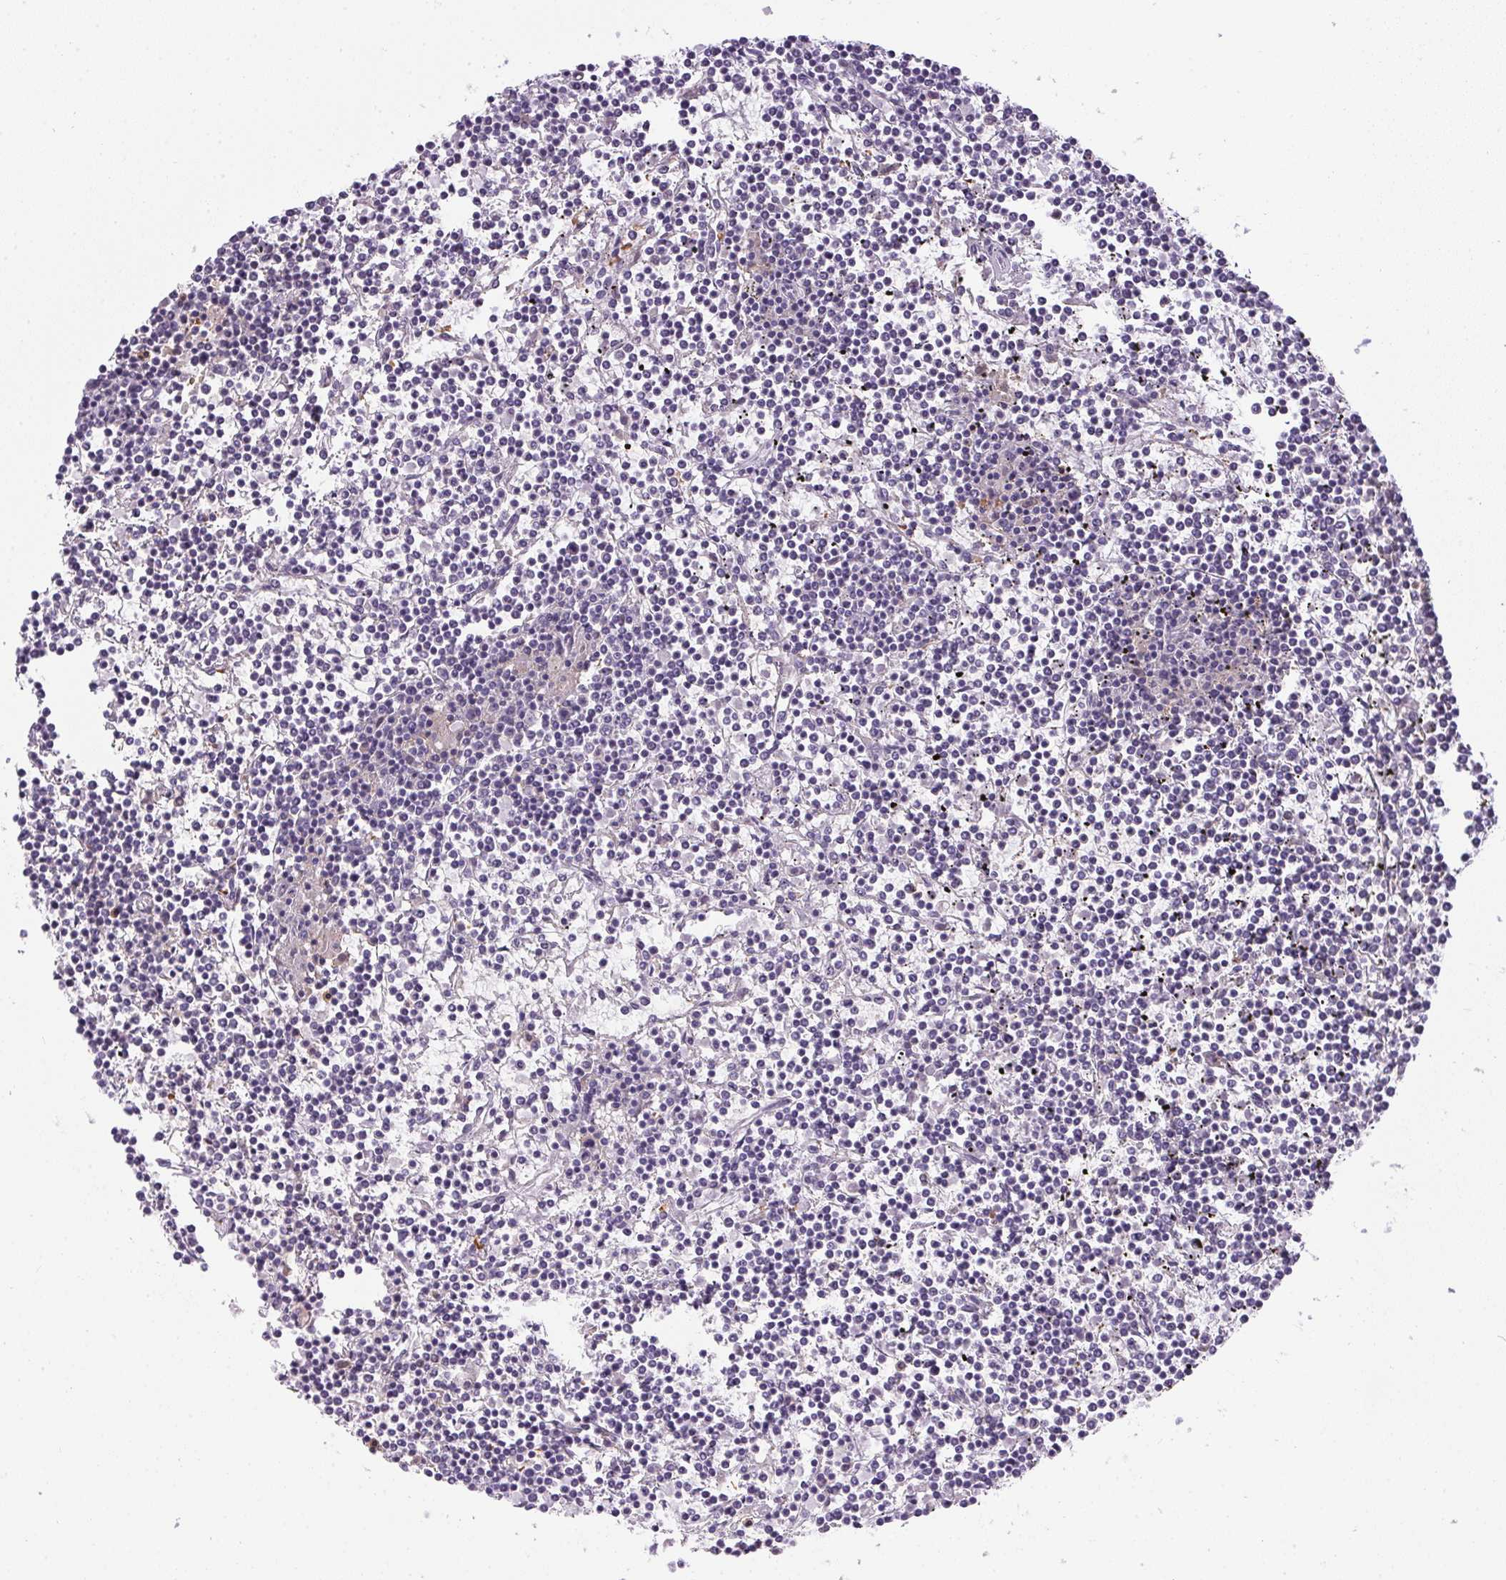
{"staining": {"intensity": "negative", "quantity": "none", "location": "none"}, "tissue": "lymphoma", "cell_type": "Tumor cells", "image_type": "cancer", "snomed": [{"axis": "morphology", "description": "Malignant lymphoma, non-Hodgkin's type, Low grade"}, {"axis": "topography", "description": "Spleen"}], "caption": "DAB (3,3'-diaminobenzidine) immunohistochemical staining of low-grade malignant lymphoma, non-Hodgkin's type shows no significant positivity in tumor cells. The staining was performed using DAB to visualize the protein expression in brown, while the nuclei were stained in blue with hematoxylin (Magnification: 20x).", "gene": "DNAJC5G", "patient": {"sex": "female", "age": 19}}